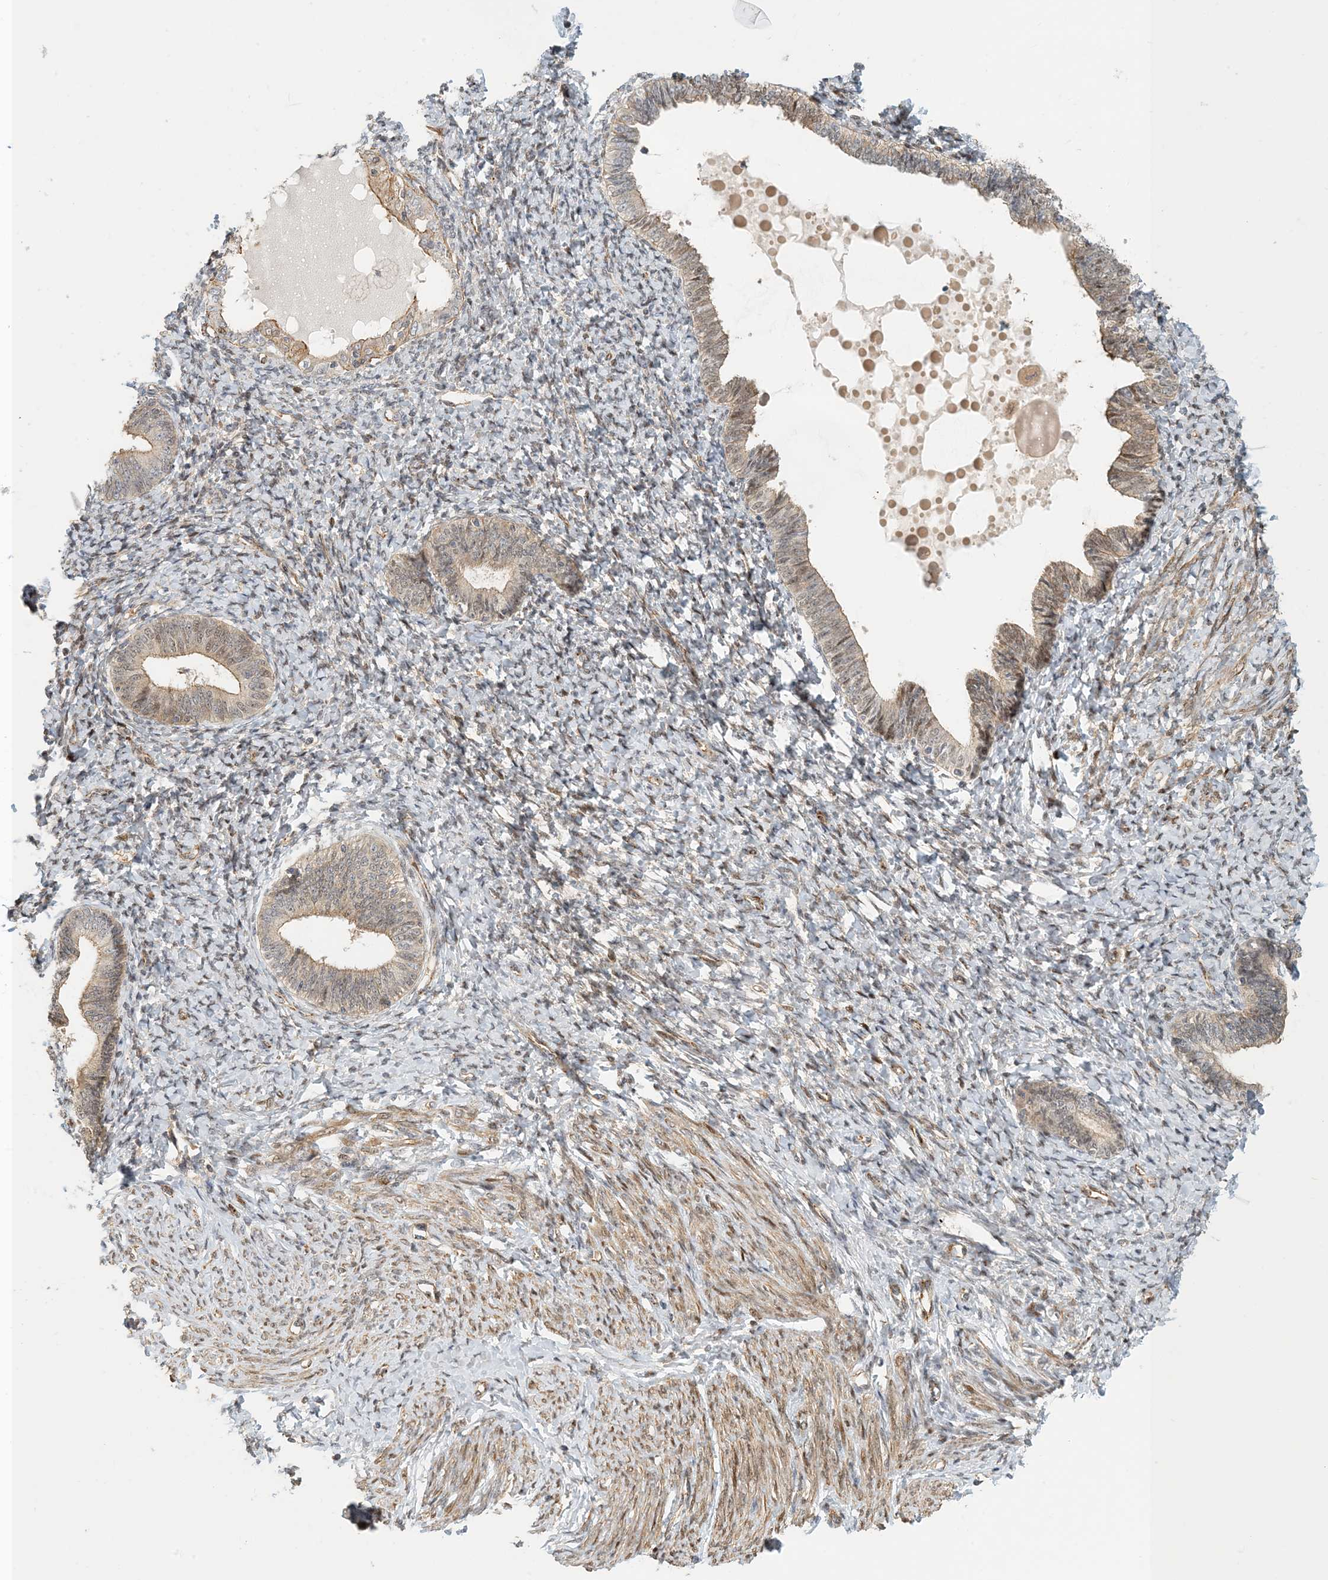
{"staining": {"intensity": "moderate", "quantity": "<25%", "location": "nuclear"}, "tissue": "endometrium", "cell_type": "Cells in endometrial stroma", "image_type": "normal", "snomed": [{"axis": "morphology", "description": "Normal tissue, NOS"}, {"axis": "topography", "description": "Endometrium"}], "caption": "Immunohistochemical staining of benign human endometrium reveals <25% levels of moderate nuclear protein positivity in about <25% of cells in endometrial stroma. The staining is performed using DAB brown chromogen to label protein expression. The nuclei are counter-stained blue using hematoxylin.", "gene": "MAPKBP1", "patient": {"sex": "female", "age": 72}}